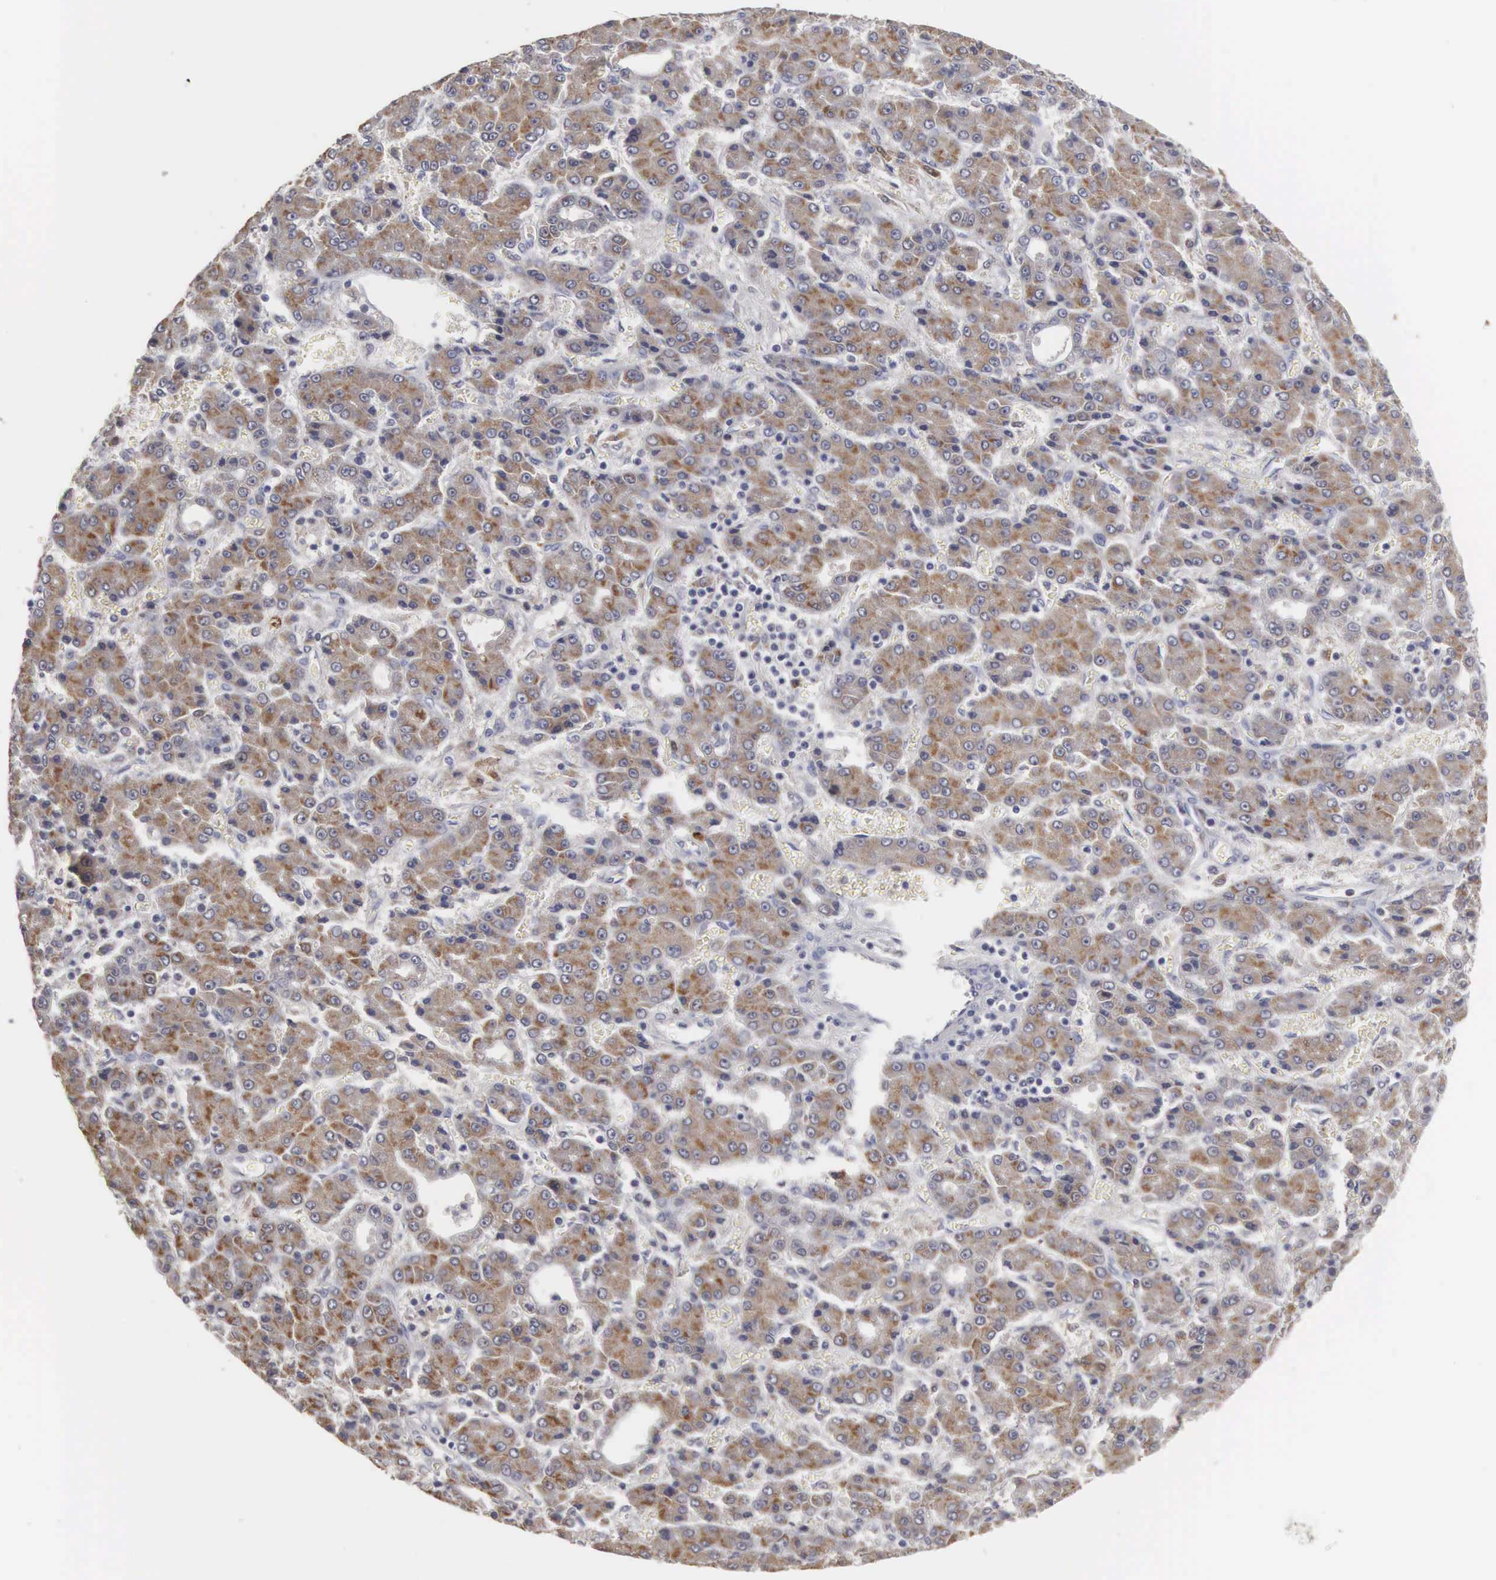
{"staining": {"intensity": "moderate", "quantity": "25%-75%", "location": "cytoplasmic/membranous"}, "tissue": "liver cancer", "cell_type": "Tumor cells", "image_type": "cancer", "snomed": [{"axis": "morphology", "description": "Carcinoma, Hepatocellular, NOS"}, {"axis": "topography", "description": "Liver"}], "caption": "The photomicrograph reveals a brown stain indicating the presence of a protein in the cytoplasmic/membranous of tumor cells in liver cancer (hepatocellular carcinoma).", "gene": "HMOX1", "patient": {"sex": "male", "age": 69}}